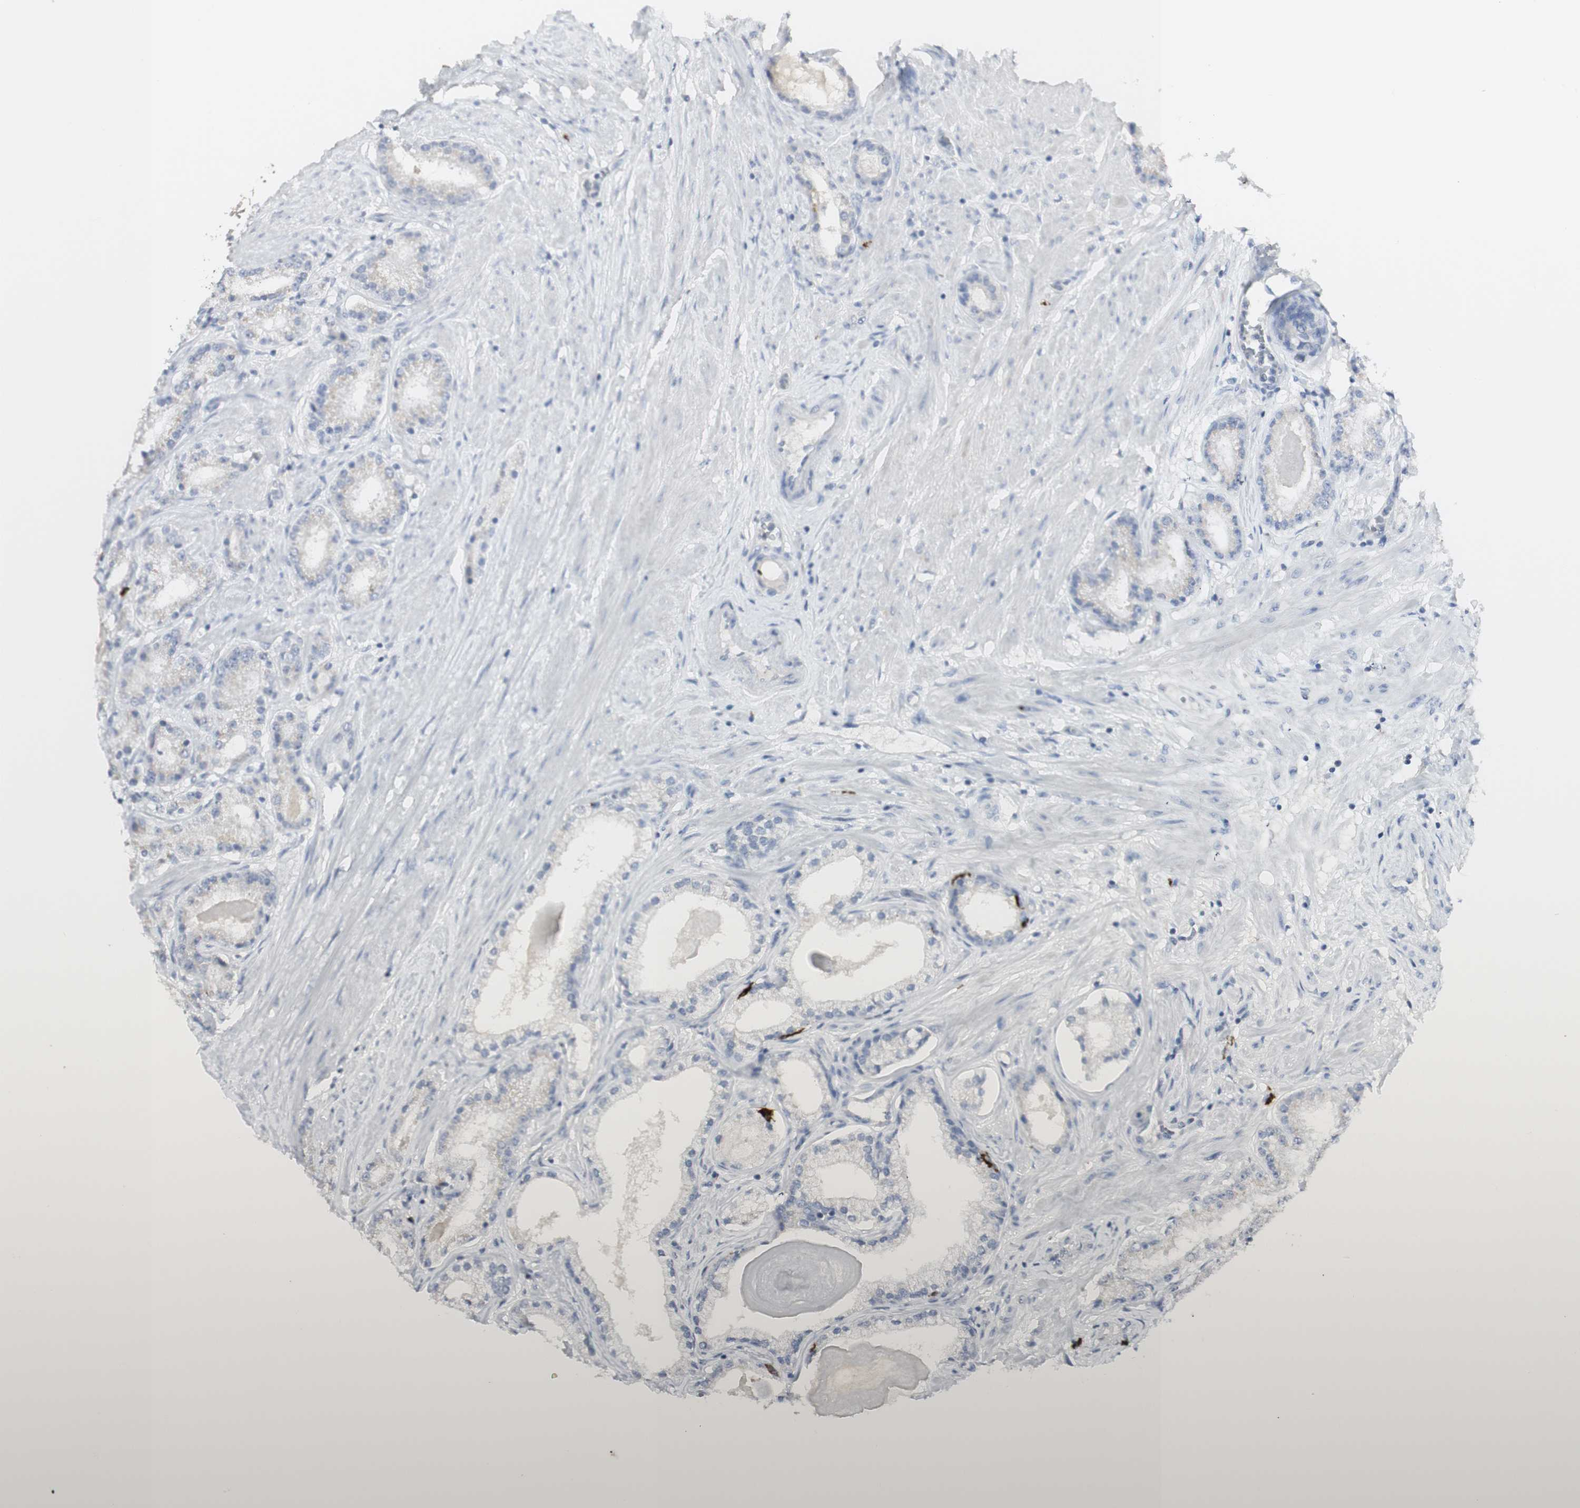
{"staining": {"intensity": "negative", "quantity": "none", "location": "none"}, "tissue": "prostate cancer", "cell_type": "Tumor cells", "image_type": "cancer", "snomed": [{"axis": "morphology", "description": "Adenocarcinoma, Low grade"}, {"axis": "topography", "description": "Prostate"}], "caption": "Immunohistochemistry photomicrograph of human prostate cancer stained for a protein (brown), which shows no positivity in tumor cells.", "gene": "CD207", "patient": {"sex": "male", "age": 63}}